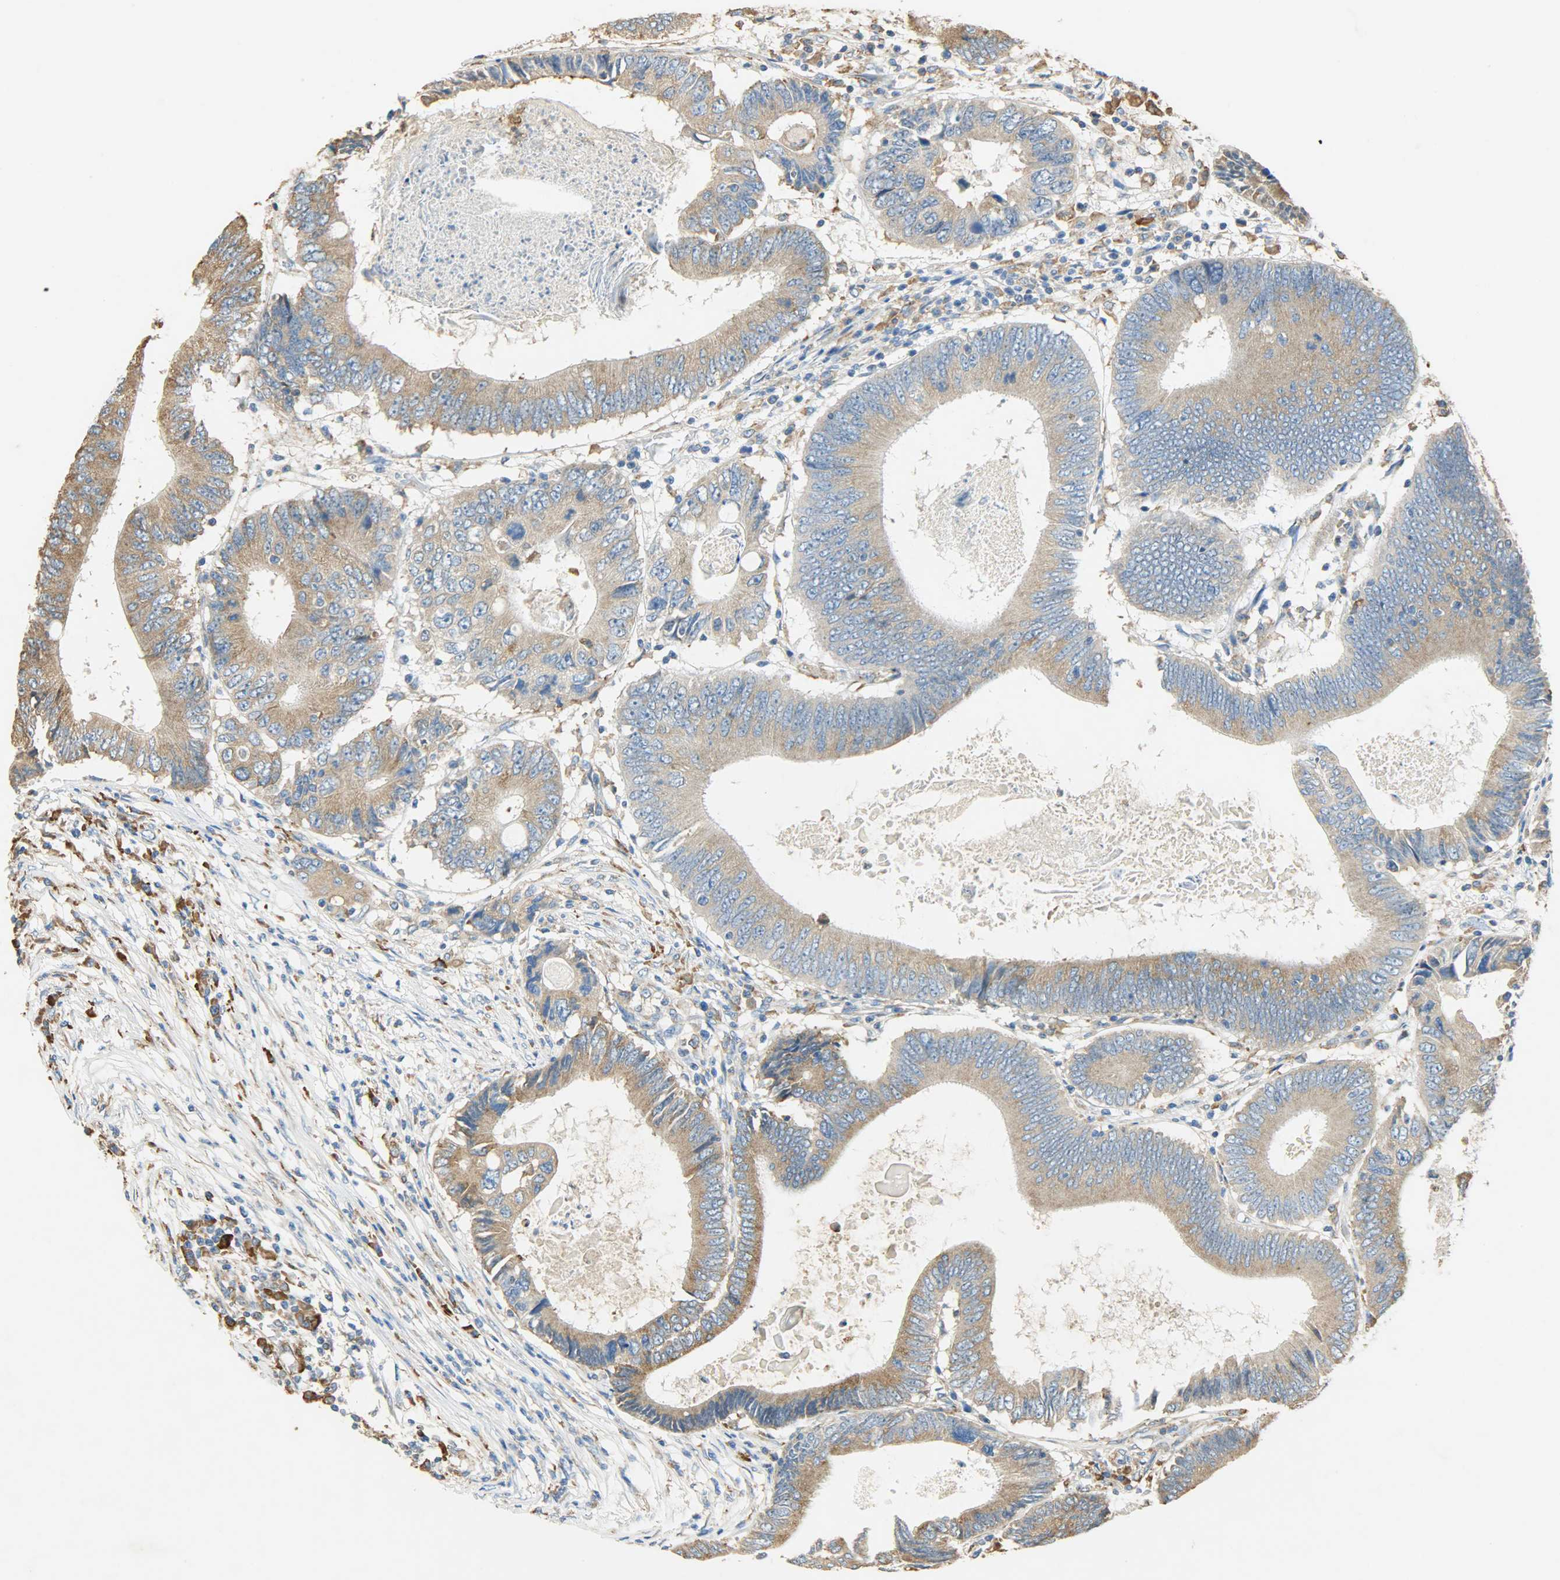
{"staining": {"intensity": "moderate", "quantity": "25%-75%", "location": "cytoplasmic/membranous"}, "tissue": "colorectal cancer", "cell_type": "Tumor cells", "image_type": "cancer", "snomed": [{"axis": "morphology", "description": "Adenocarcinoma, NOS"}, {"axis": "topography", "description": "Colon"}], "caption": "Immunohistochemistry (IHC) of adenocarcinoma (colorectal) reveals medium levels of moderate cytoplasmic/membranous staining in about 25%-75% of tumor cells.", "gene": "HSPA5", "patient": {"sex": "female", "age": 78}}